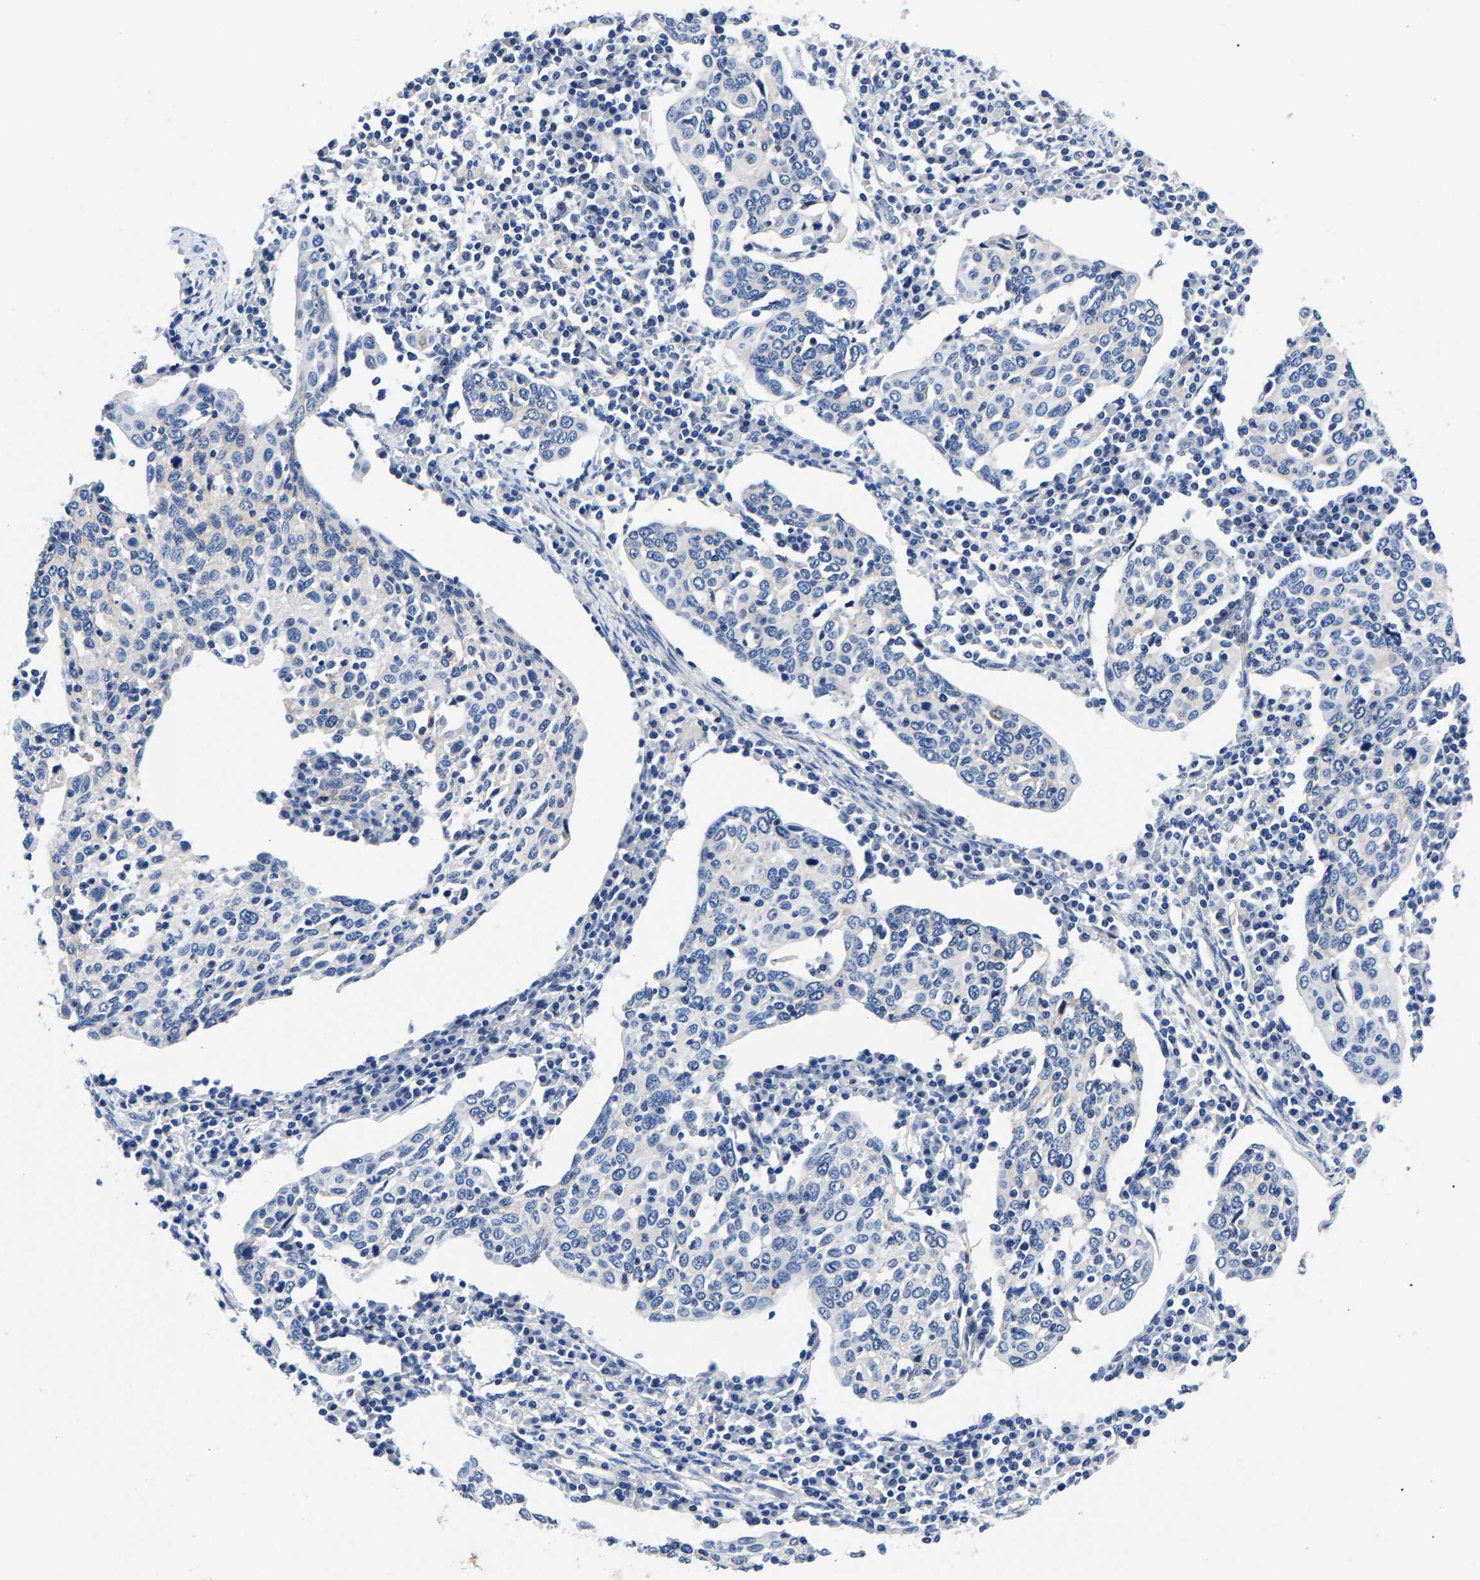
{"staining": {"intensity": "negative", "quantity": "none", "location": "none"}, "tissue": "cervical cancer", "cell_type": "Tumor cells", "image_type": "cancer", "snomed": [{"axis": "morphology", "description": "Squamous cell carcinoma, NOS"}, {"axis": "topography", "description": "Cervix"}], "caption": "Histopathology image shows no protein staining in tumor cells of cervical cancer tissue. Brightfield microscopy of IHC stained with DAB (3,3'-diaminobenzidine) (brown) and hematoxylin (blue), captured at high magnification.", "gene": "P2RY4", "patient": {"sex": "female", "age": 40}}